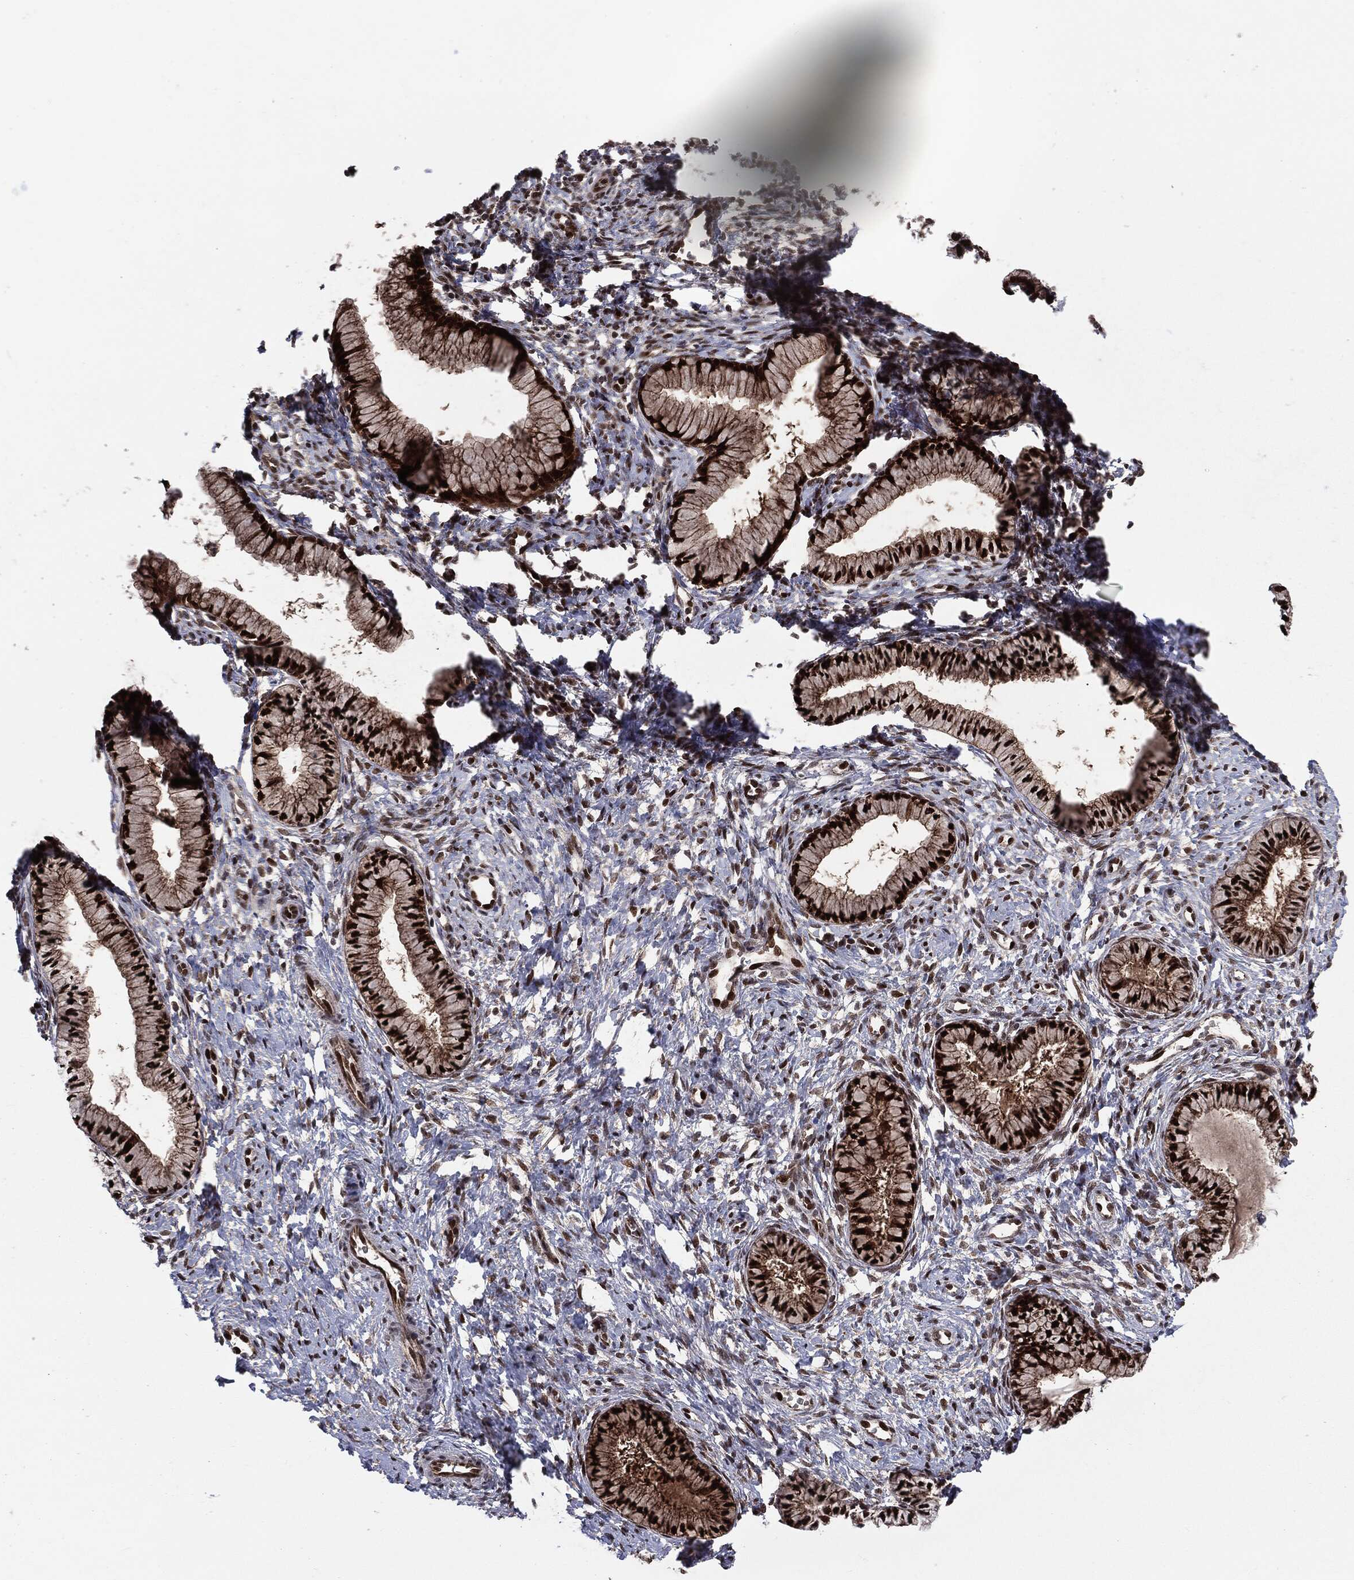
{"staining": {"intensity": "strong", "quantity": ">75%", "location": "nuclear"}, "tissue": "cervix", "cell_type": "Glandular cells", "image_type": "normal", "snomed": [{"axis": "morphology", "description": "Normal tissue, NOS"}, {"axis": "topography", "description": "Cervix"}], "caption": "Immunohistochemical staining of benign human cervix demonstrates >75% levels of strong nuclear protein expression in approximately >75% of glandular cells.", "gene": "PTPA", "patient": {"sex": "female", "age": 39}}